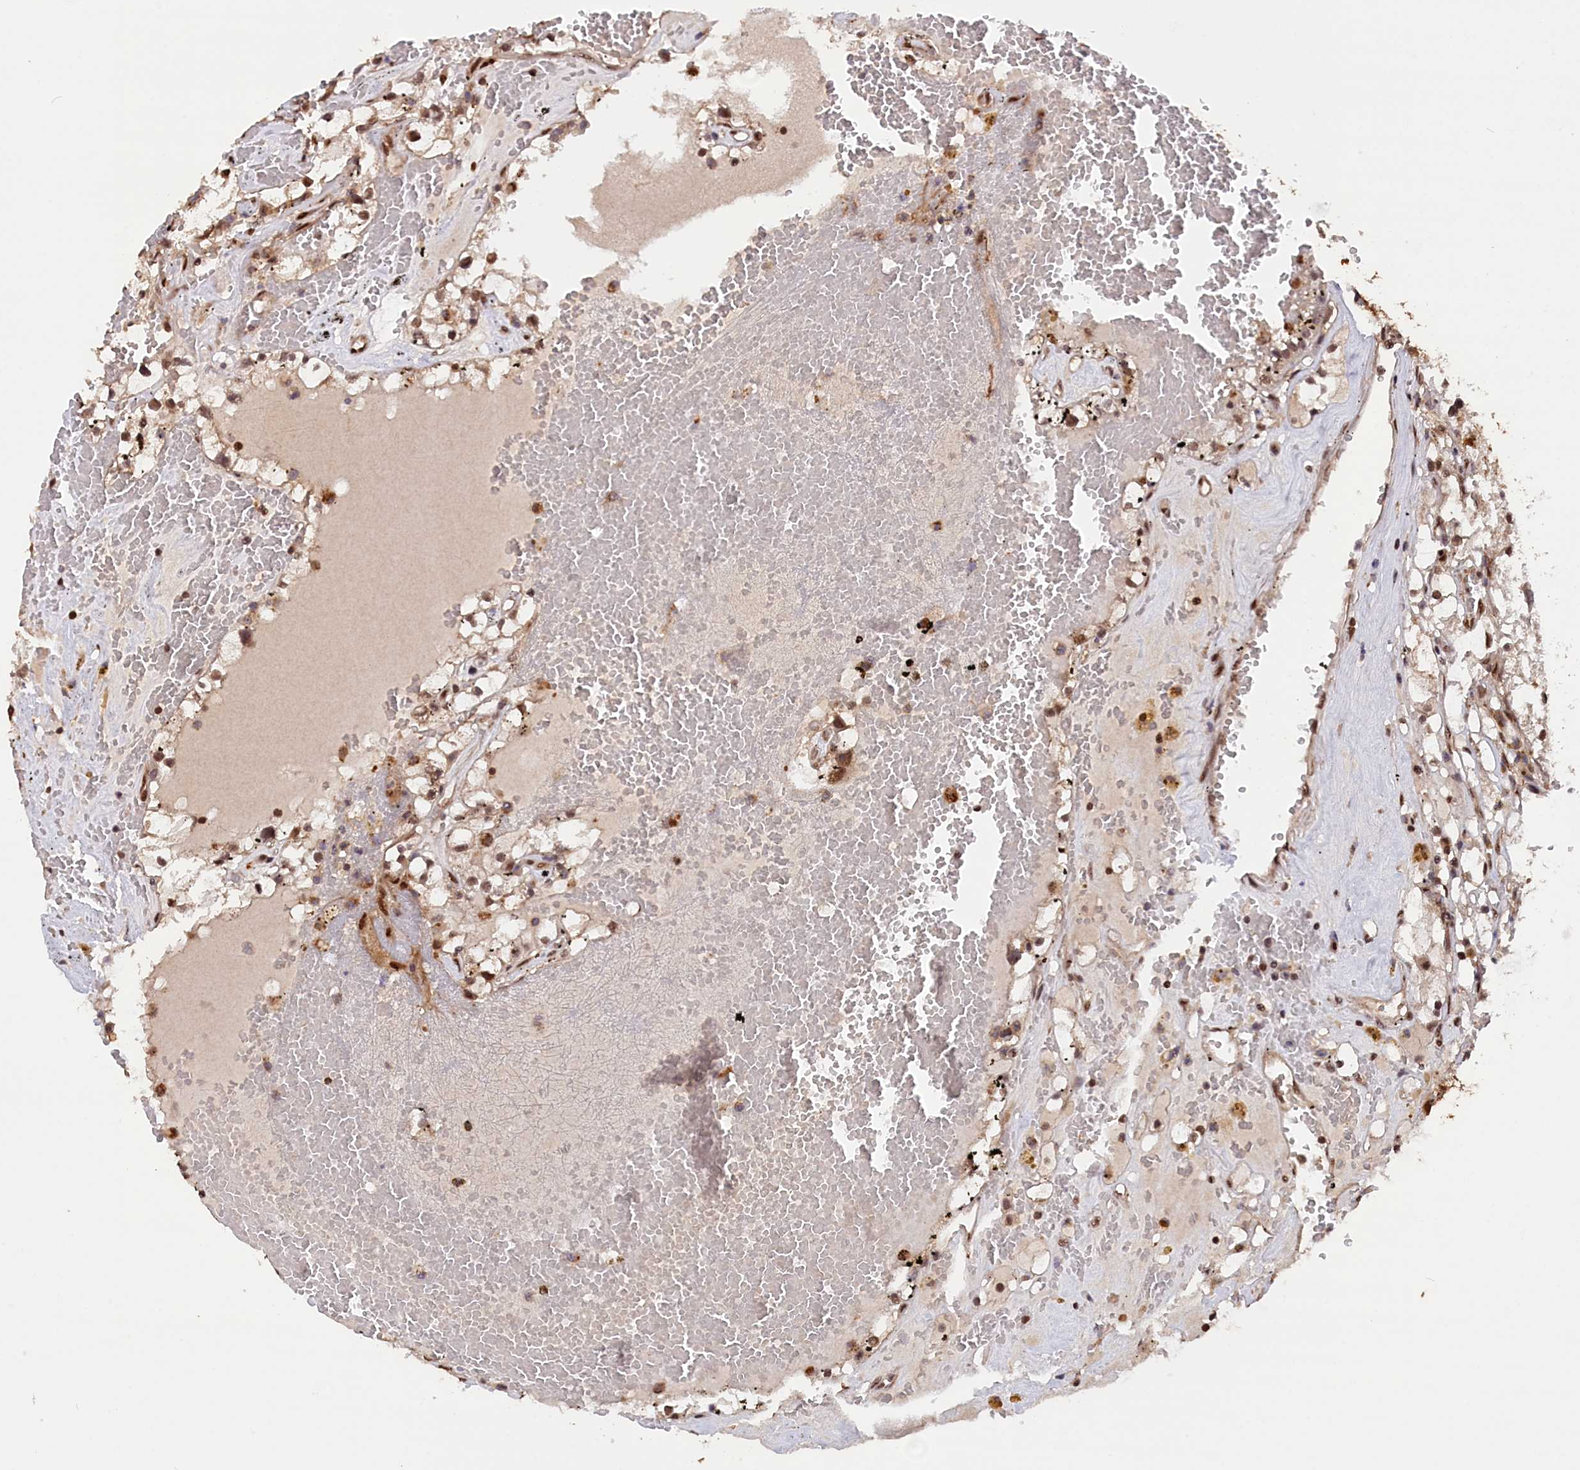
{"staining": {"intensity": "moderate", "quantity": ">75%", "location": "nuclear"}, "tissue": "renal cancer", "cell_type": "Tumor cells", "image_type": "cancer", "snomed": [{"axis": "morphology", "description": "Adenocarcinoma, NOS"}, {"axis": "topography", "description": "Kidney"}], "caption": "High-magnification brightfield microscopy of renal cancer (adenocarcinoma) stained with DAB (brown) and counterstained with hematoxylin (blue). tumor cells exhibit moderate nuclear positivity is appreciated in about>75% of cells.", "gene": "ADRM1", "patient": {"sex": "male", "age": 56}}